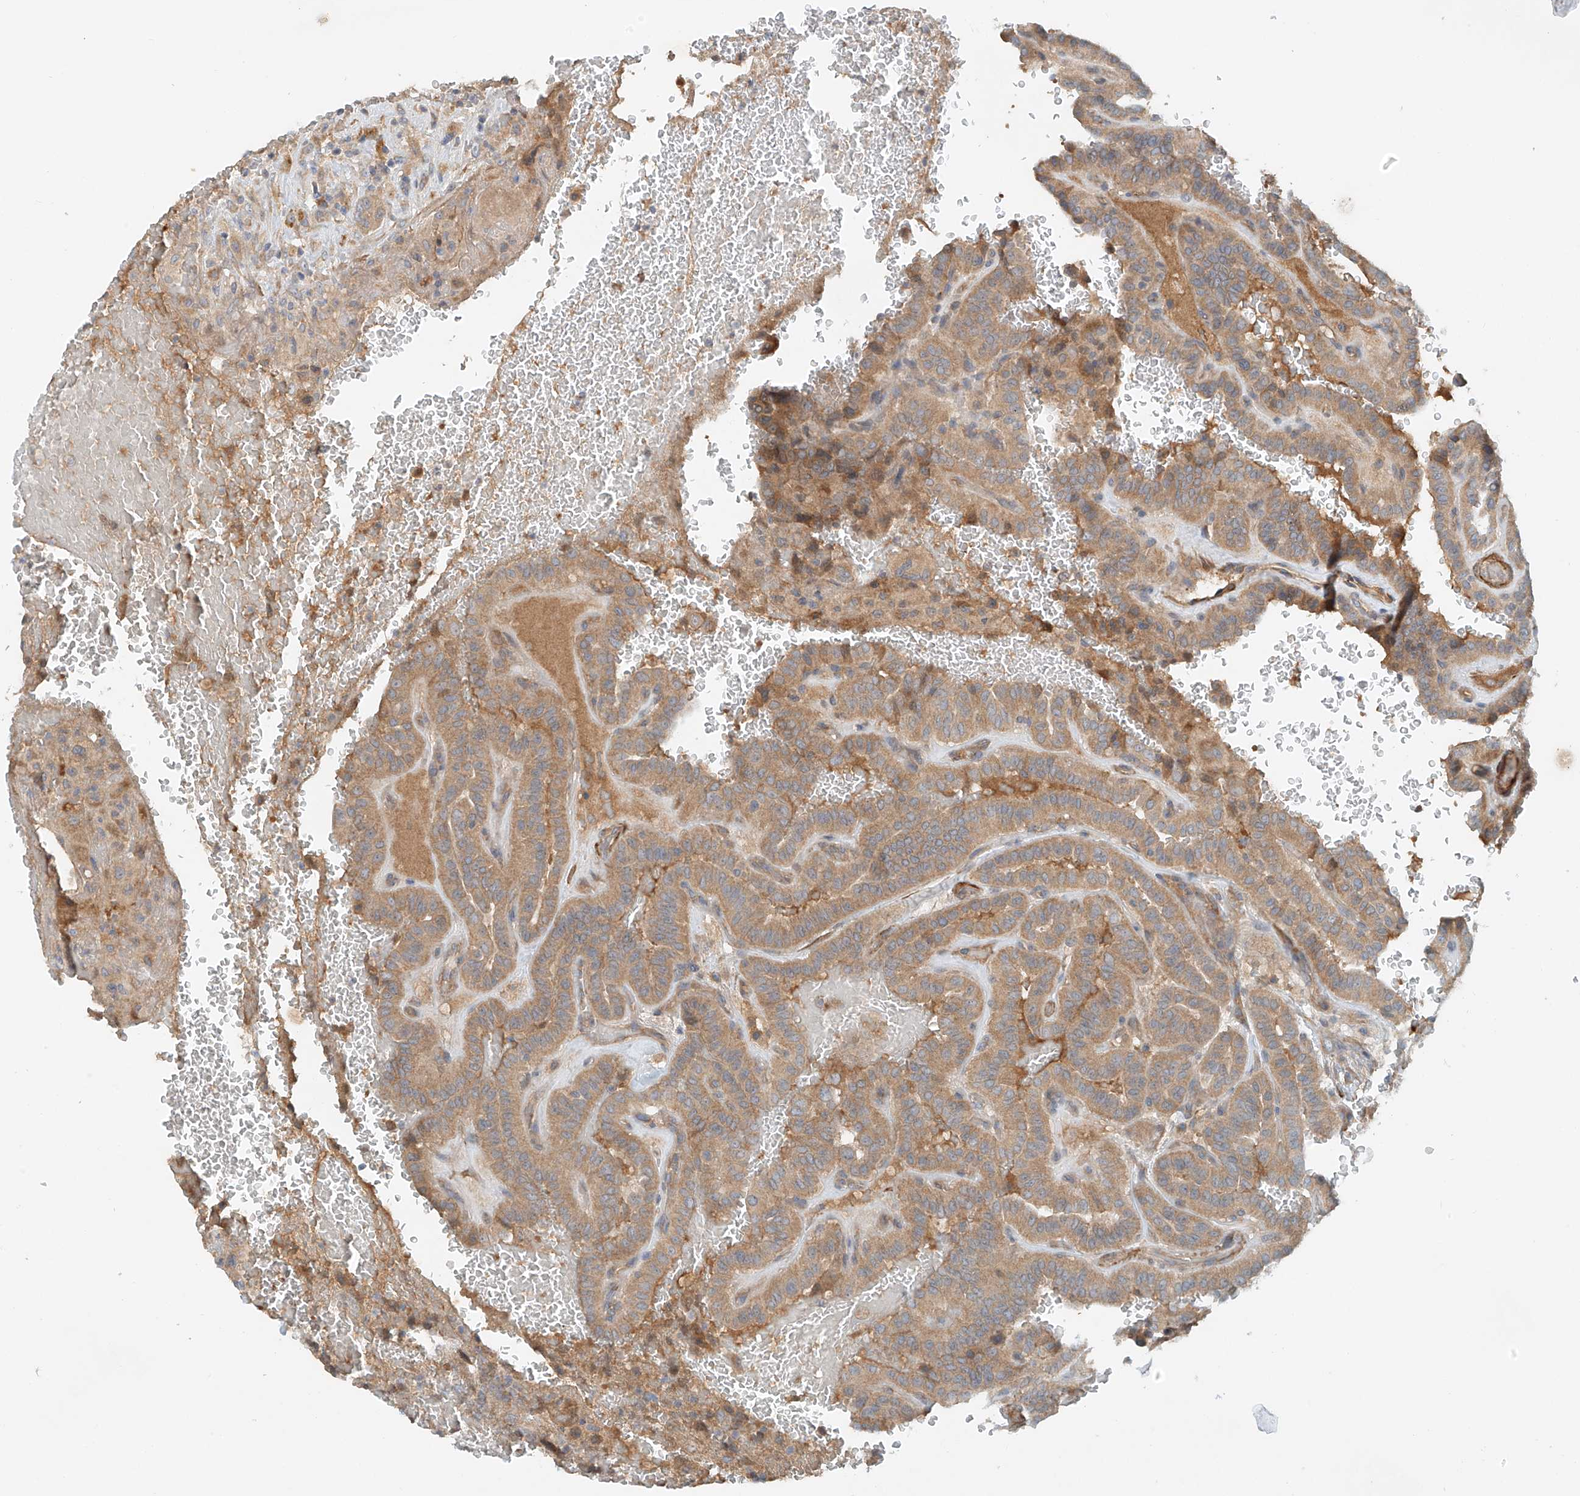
{"staining": {"intensity": "moderate", "quantity": ">75%", "location": "cytoplasmic/membranous"}, "tissue": "thyroid cancer", "cell_type": "Tumor cells", "image_type": "cancer", "snomed": [{"axis": "morphology", "description": "Papillary adenocarcinoma, NOS"}, {"axis": "topography", "description": "Thyroid gland"}], "caption": "This micrograph shows IHC staining of thyroid cancer (papillary adenocarcinoma), with medium moderate cytoplasmic/membranous positivity in approximately >75% of tumor cells.", "gene": "LYRM9", "patient": {"sex": "male", "age": 77}}